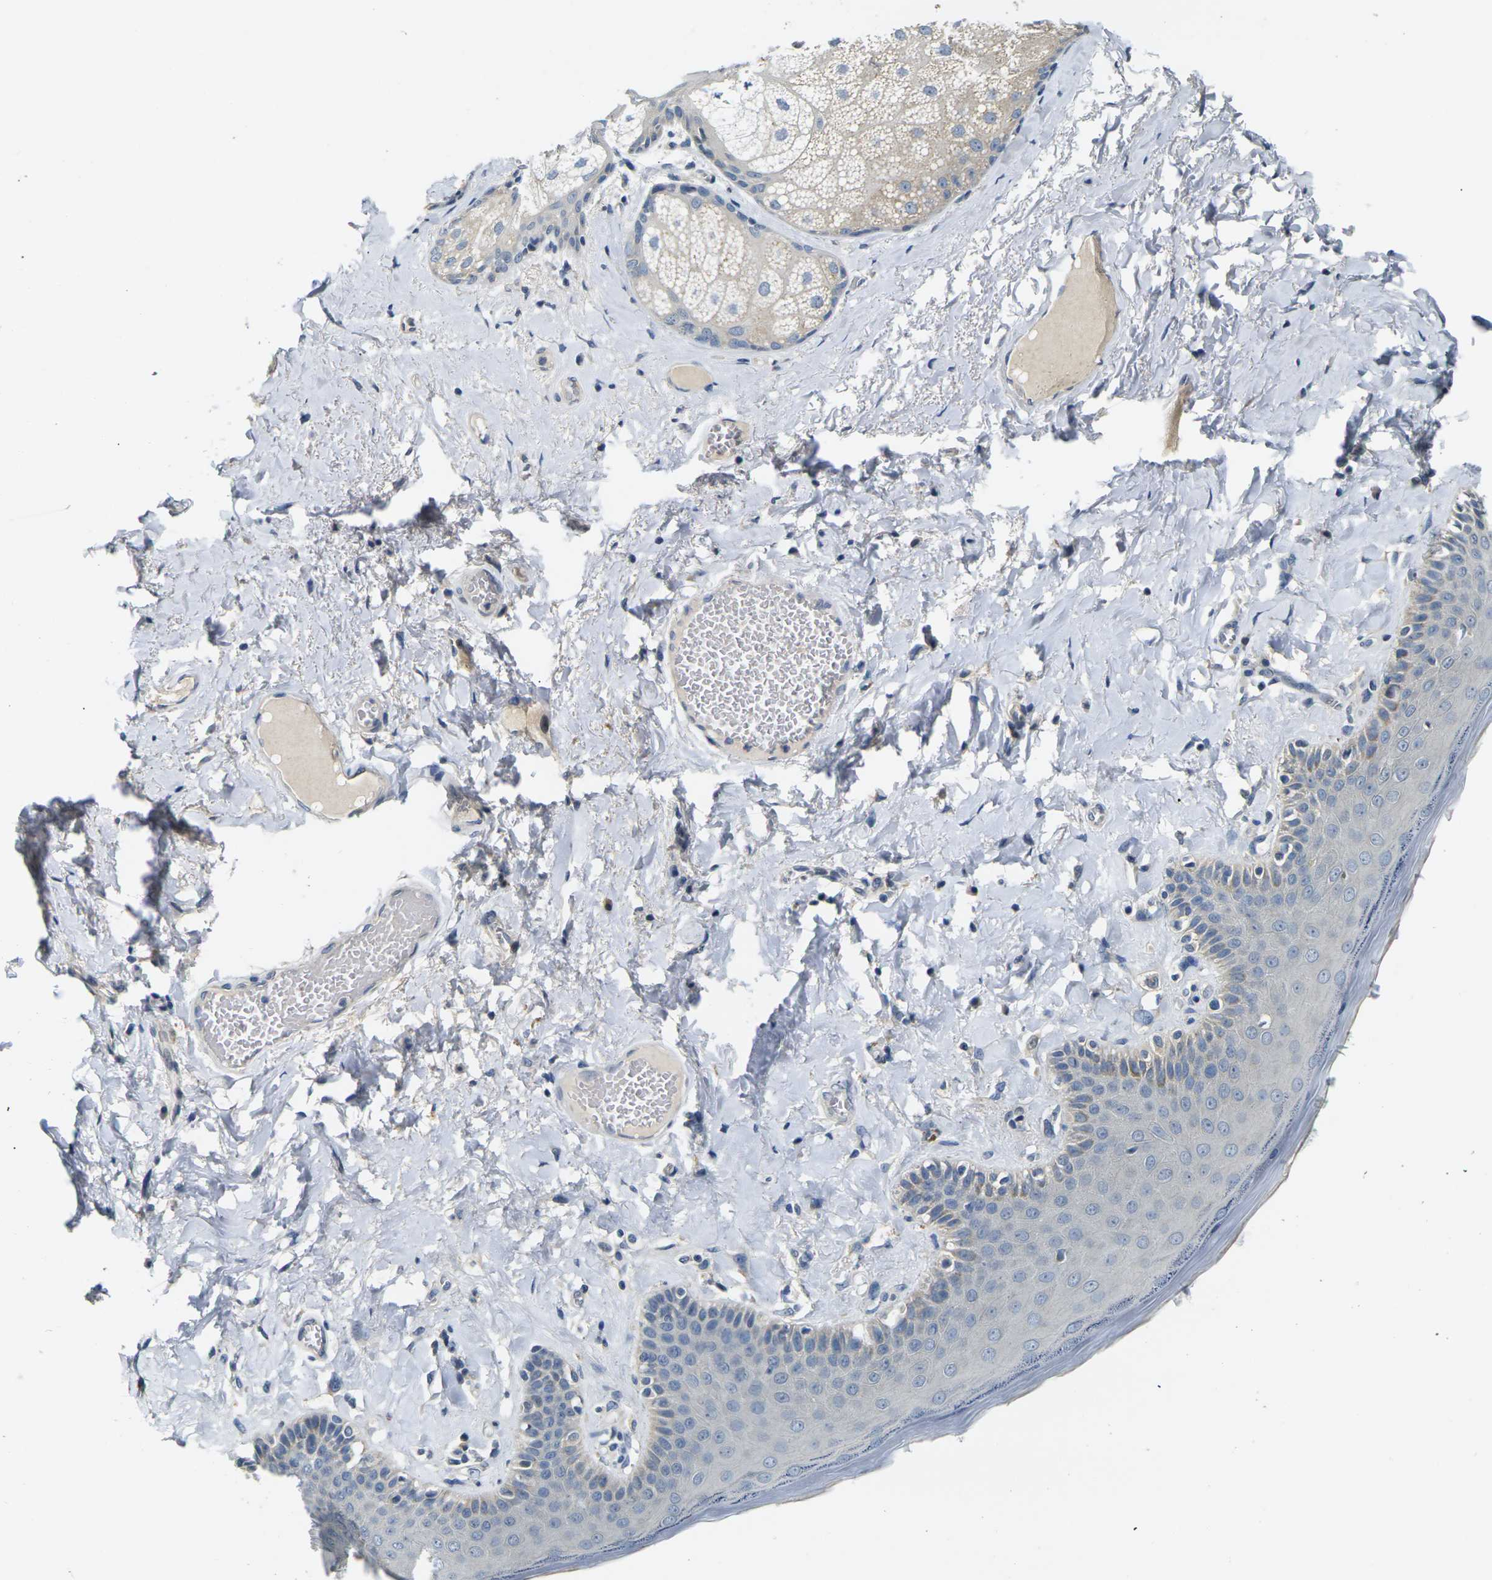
{"staining": {"intensity": "weak", "quantity": "<25%", "location": "cytoplasmic/membranous"}, "tissue": "skin", "cell_type": "Epidermal cells", "image_type": "normal", "snomed": [{"axis": "morphology", "description": "Normal tissue, NOS"}, {"axis": "topography", "description": "Anal"}], "caption": "The photomicrograph displays no significant positivity in epidermal cells of skin. (DAB (3,3'-diaminobenzidine) IHC with hematoxylin counter stain).", "gene": "SHISAL2B", "patient": {"sex": "male", "age": 69}}